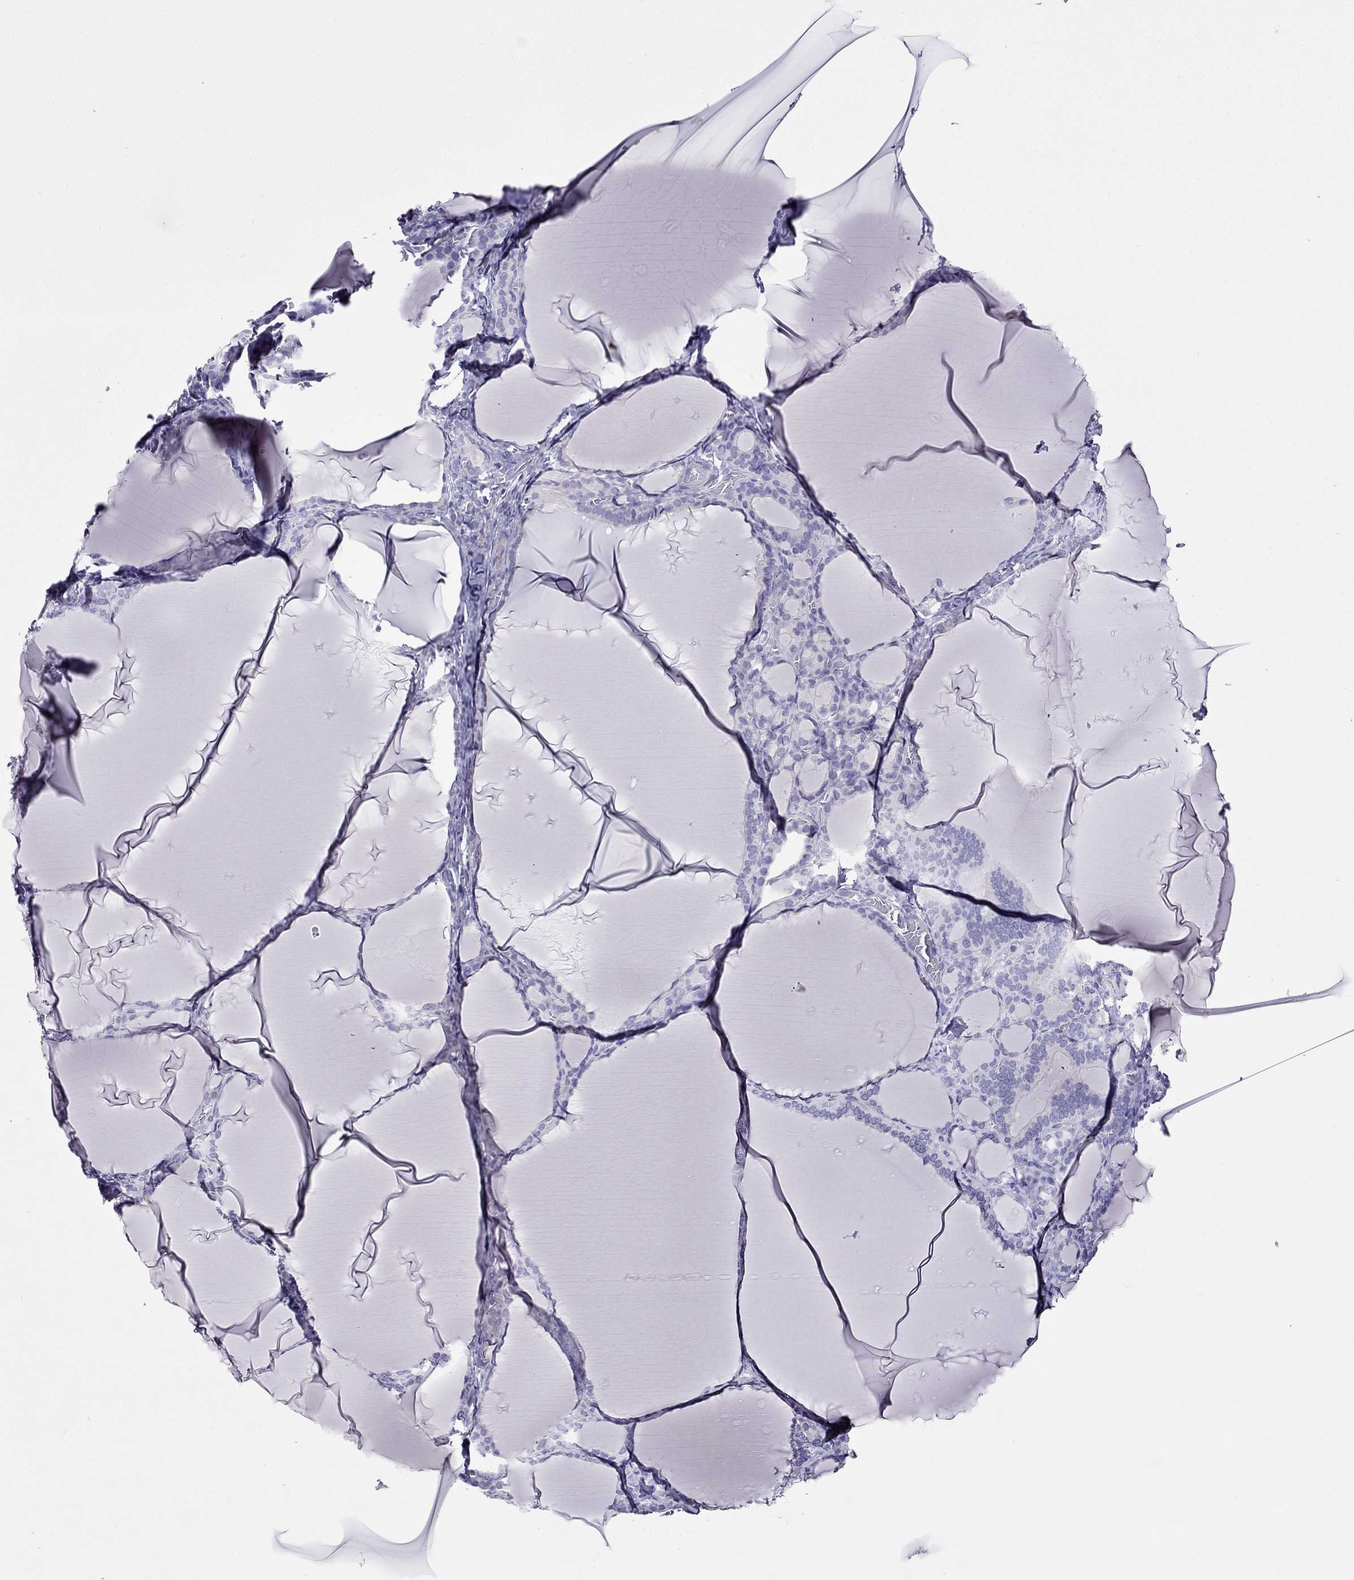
{"staining": {"intensity": "negative", "quantity": "none", "location": "none"}, "tissue": "thyroid gland", "cell_type": "Glandular cells", "image_type": "normal", "snomed": [{"axis": "morphology", "description": "Normal tissue, NOS"}, {"axis": "morphology", "description": "Hyperplasia, NOS"}, {"axis": "topography", "description": "Thyroid gland"}], "caption": "Thyroid gland was stained to show a protein in brown. There is no significant positivity in glandular cells. The staining was performed using DAB (3,3'-diaminobenzidine) to visualize the protein expression in brown, while the nuclei were stained in blue with hematoxylin (Magnification: 20x).", "gene": "SPTBN4", "patient": {"sex": "female", "age": 27}}